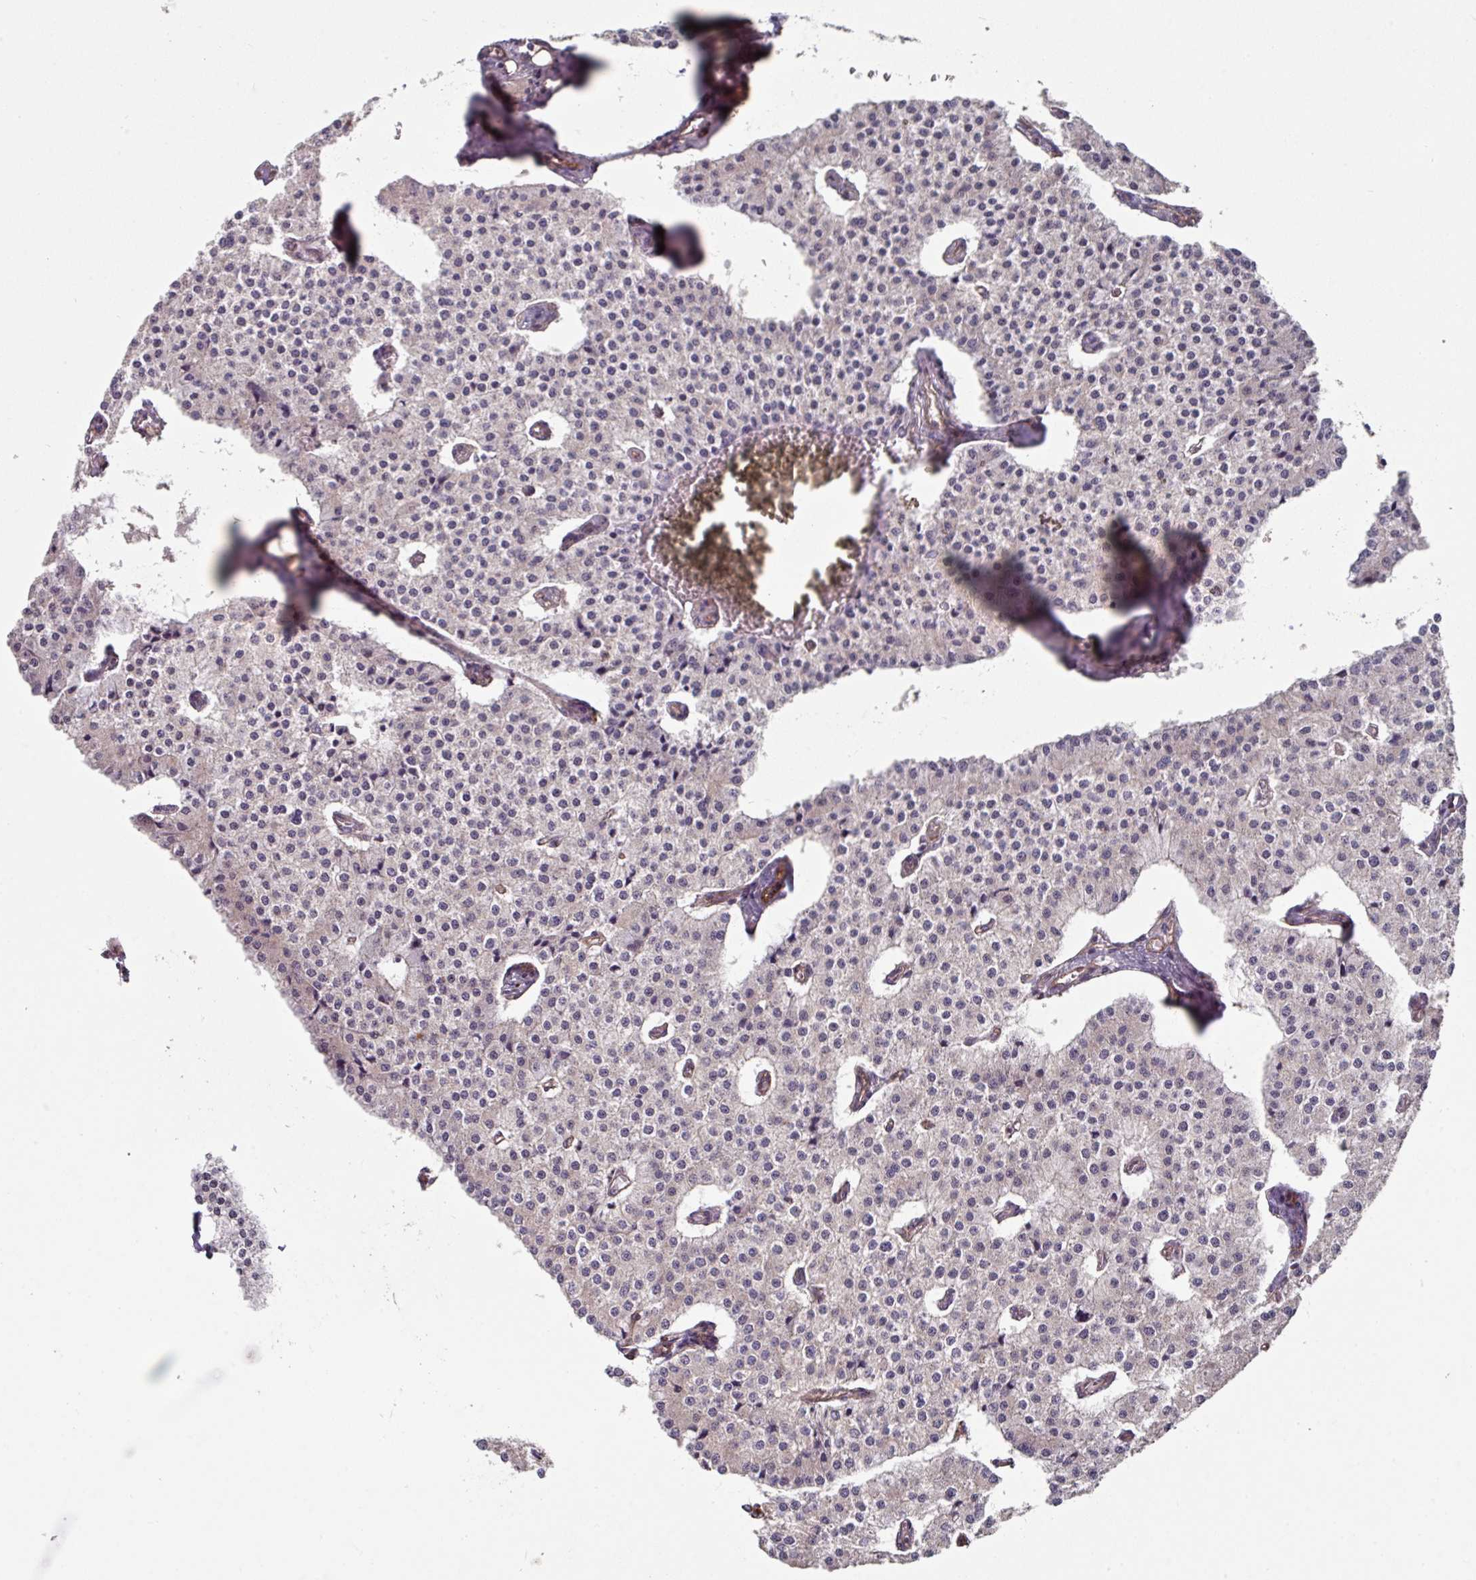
{"staining": {"intensity": "negative", "quantity": "none", "location": "none"}, "tissue": "carcinoid", "cell_type": "Tumor cells", "image_type": "cancer", "snomed": [{"axis": "morphology", "description": "Carcinoid, malignant, NOS"}, {"axis": "topography", "description": "Colon"}], "caption": "Protein analysis of carcinoid shows no significant positivity in tumor cells.", "gene": "C4orf48", "patient": {"sex": "female", "age": 52}}